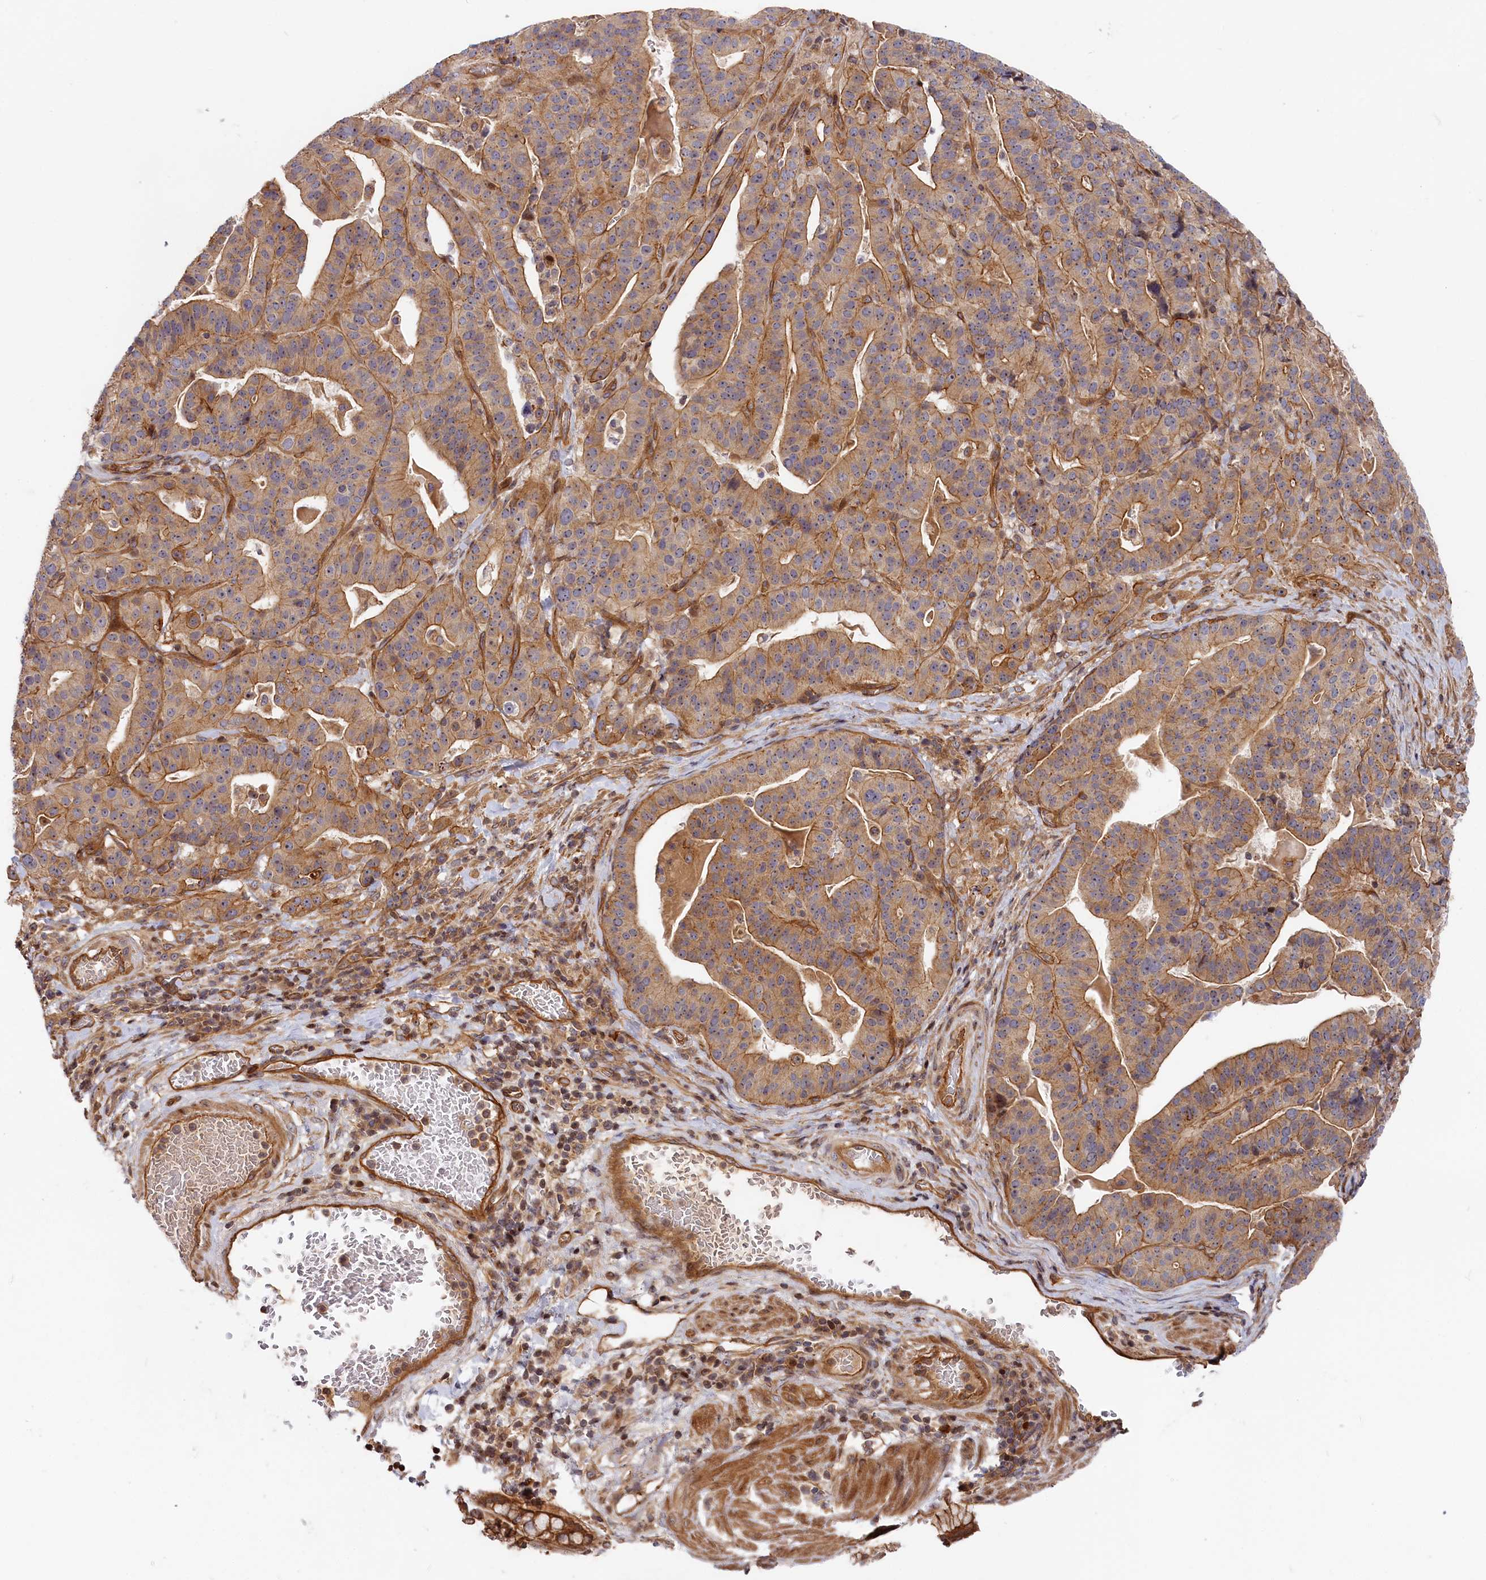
{"staining": {"intensity": "moderate", "quantity": ">75%", "location": "cytoplasmic/membranous"}, "tissue": "stomach cancer", "cell_type": "Tumor cells", "image_type": "cancer", "snomed": [{"axis": "morphology", "description": "Adenocarcinoma, NOS"}, {"axis": "topography", "description": "Stomach"}], "caption": "Immunohistochemistry (DAB) staining of stomach adenocarcinoma shows moderate cytoplasmic/membranous protein expression in about >75% of tumor cells. Nuclei are stained in blue.", "gene": "CEP44", "patient": {"sex": "male", "age": 48}}